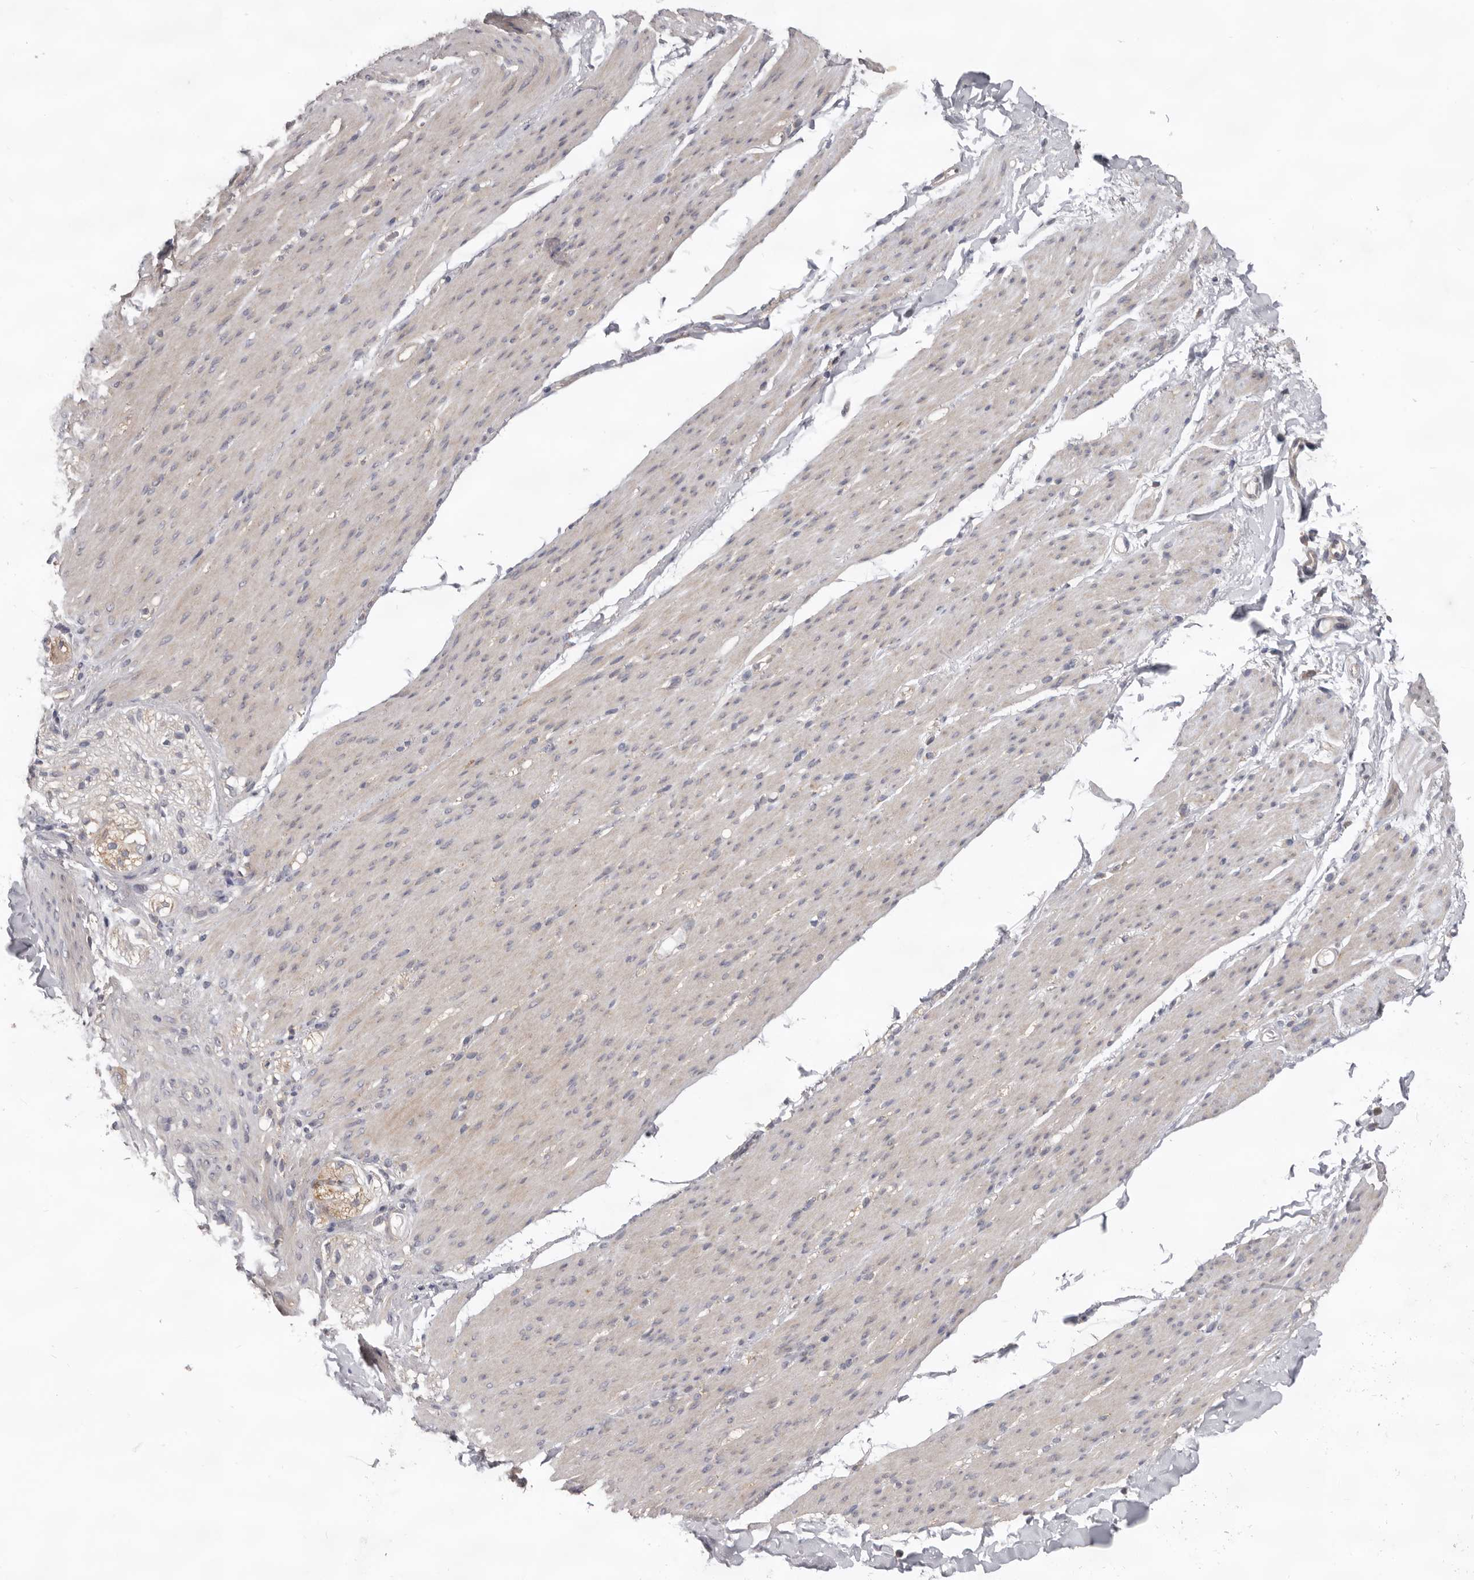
{"staining": {"intensity": "weak", "quantity": "25%-75%", "location": "cytoplasmic/membranous"}, "tissue": "smooth muscle", "cell_type": "Smooth muscle cells", "image_type": "normal", "snomed": [{"axis": "morphology", "description": "Normal tissue, NOS"}, {"axis": "topography", "description": "Colon"}, {"axis": "topography", "description": "Peripheral nerve tissue"}], "caption": "Smooth muscle was stained to show a protein in brown. There is low levels of weak cytoplasmic/membranous positivity in approximately 25%-75% of smooth muscle cells.", "gene": "HINT3", "patient": {"sex": "female", "age": 61}}